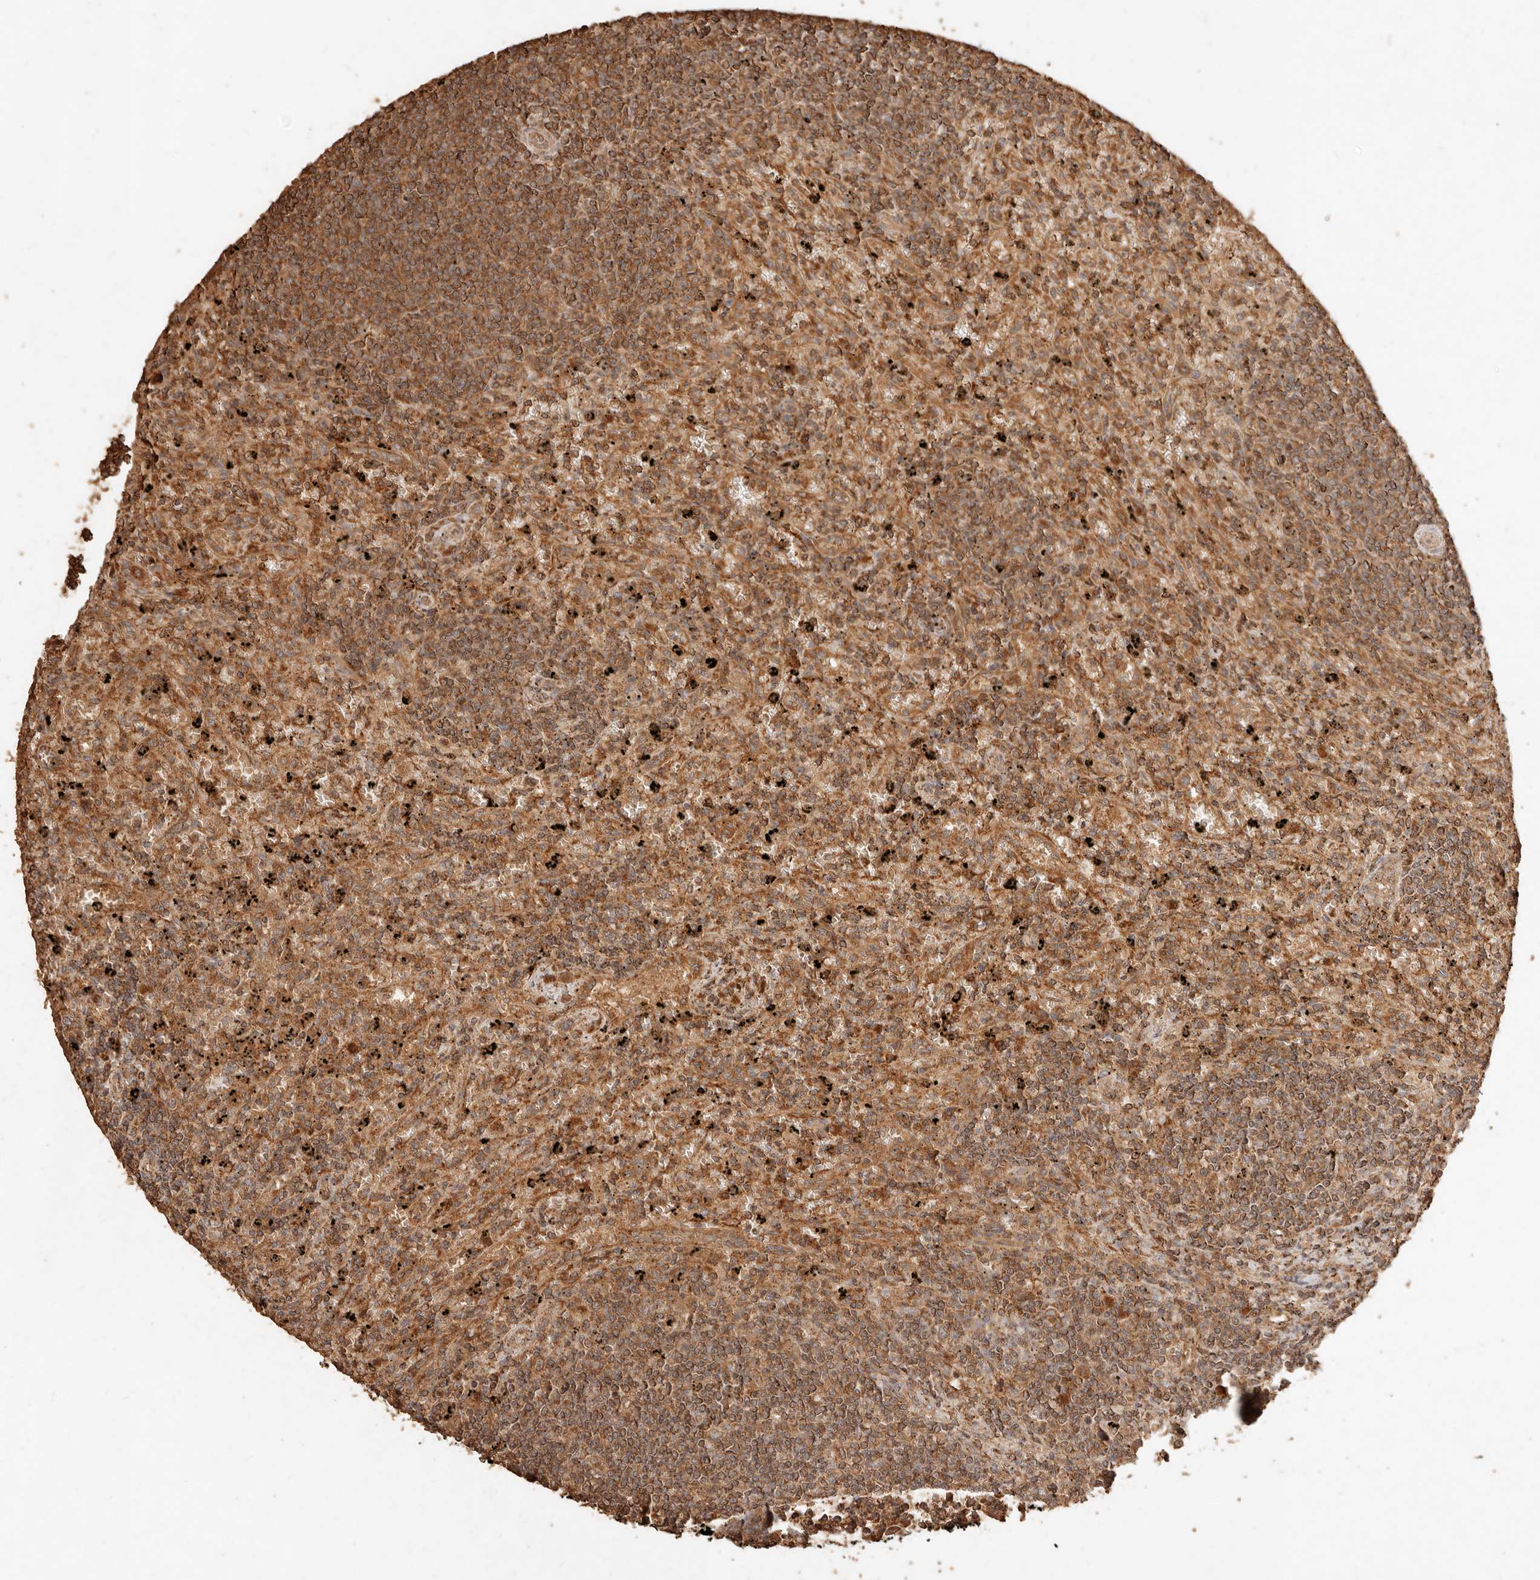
{"staining": {"intensity": "moderate", "quantity": ">75%", "location": "cytoplasmic/membranous"}, "tissue": "lymphoma", "cell_type": "Tumor cells", "image_type": "cancer", "snomed": [{"axis": "morphology", "description": "Malignant lymphoma, non-Hodgkin's type, Low grade"}, {"axis": "topography", "description": "Spleen"}], "caption": "Protein expression analysis of lymphoma shows moderate cytoplasmic/membranous staining in approximately >75% of tumor cells. (DAB IHC, brown staining for protein, blue staining for nuclei).", "gene": "FAM180B", "patient": {"sex": "male", "age": 76}}